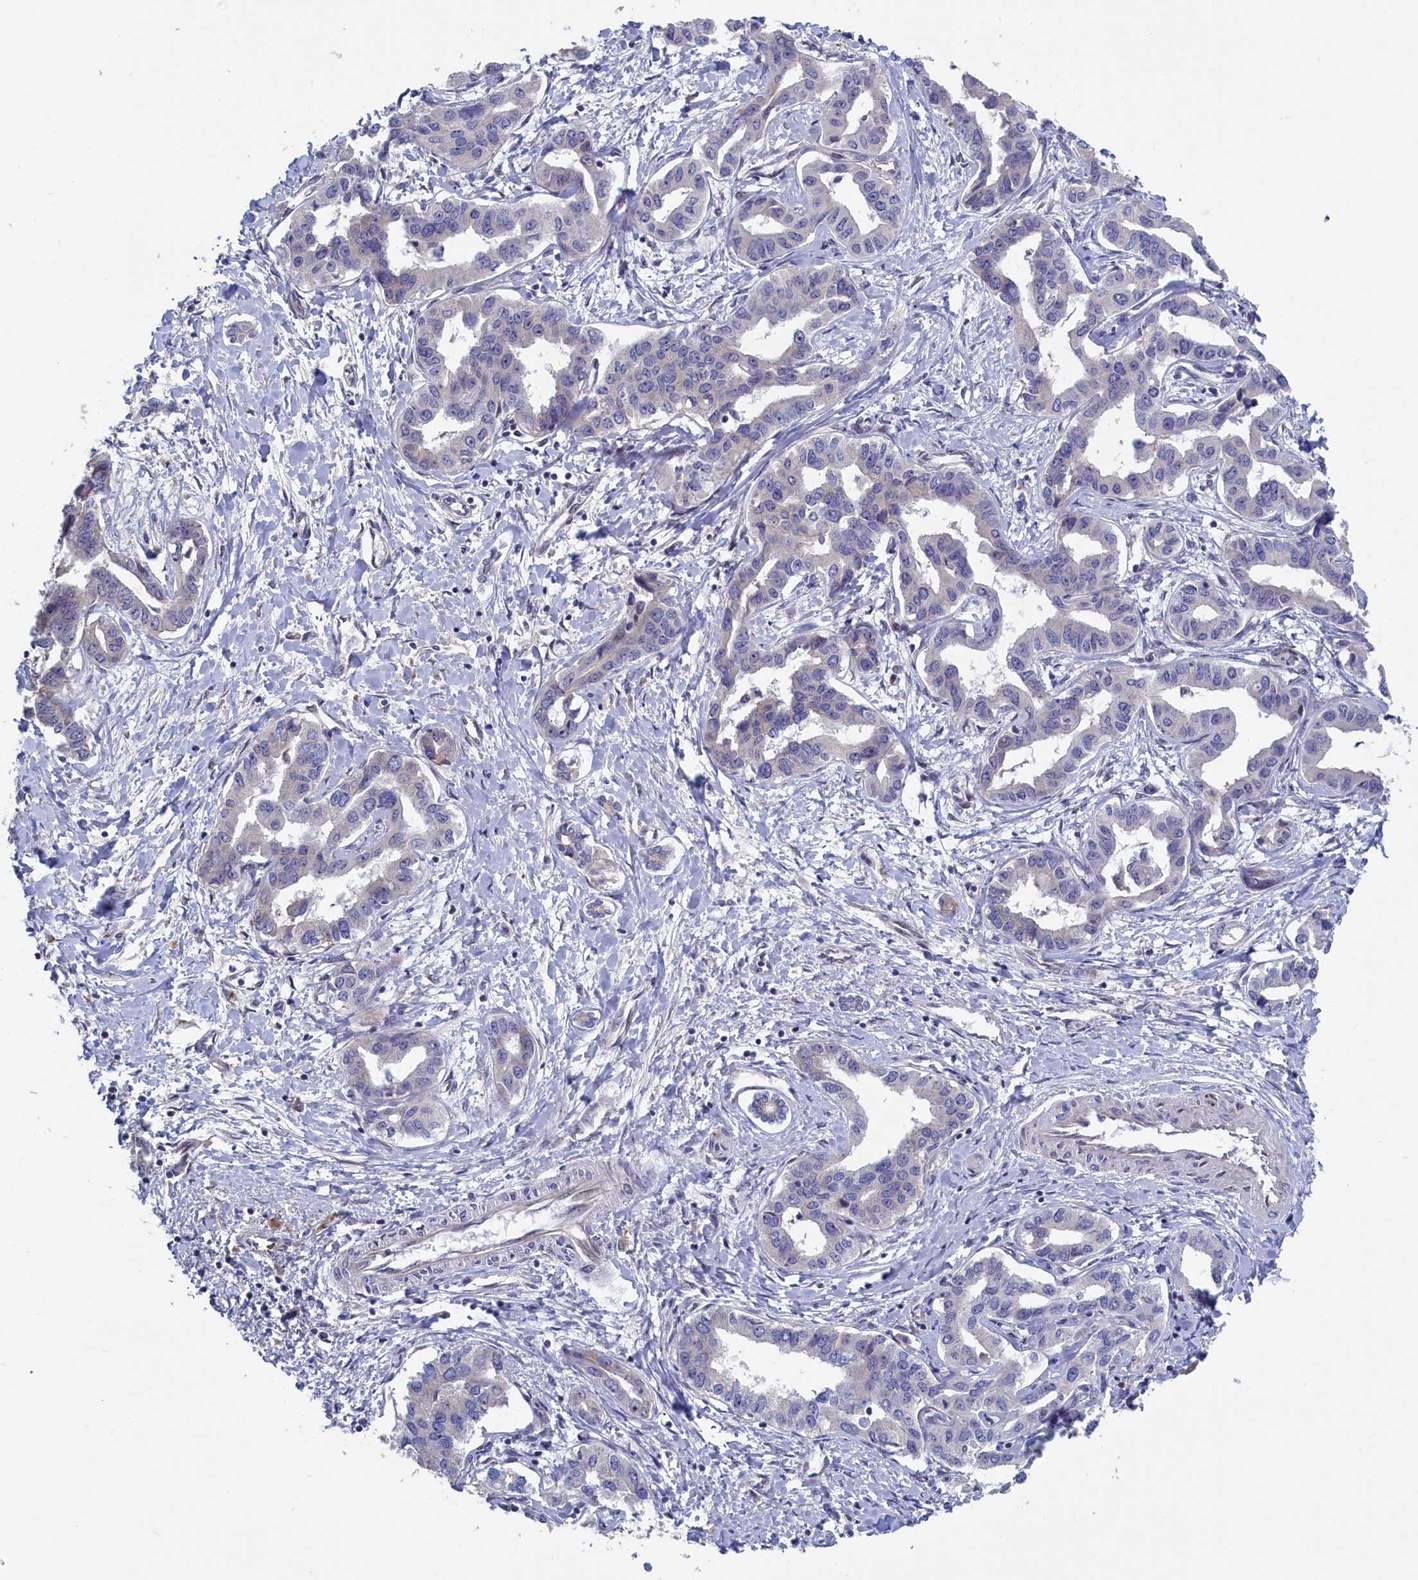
{"staining": {"intensity": "negative", "quantity": "none", "location": "none"}, "tissue": "liver cancer", "cell_type": "Tumor cells", "image_type": "cancer", "snomed": [{"axis": "morphology", "description": "Cholangiocarcinoma"}, {"axis": "topography", "description": "Liver"}], "caption": "High magnification brightfield microscopy of liver cancer stained with DAB (3,3'-diaminobenzidine) (brown) and counterstained with hematoxylin (blue): tumor cells show no significant positivity.", "gene": "LSG1", "patient": {"sex": "male", "age": 59}}